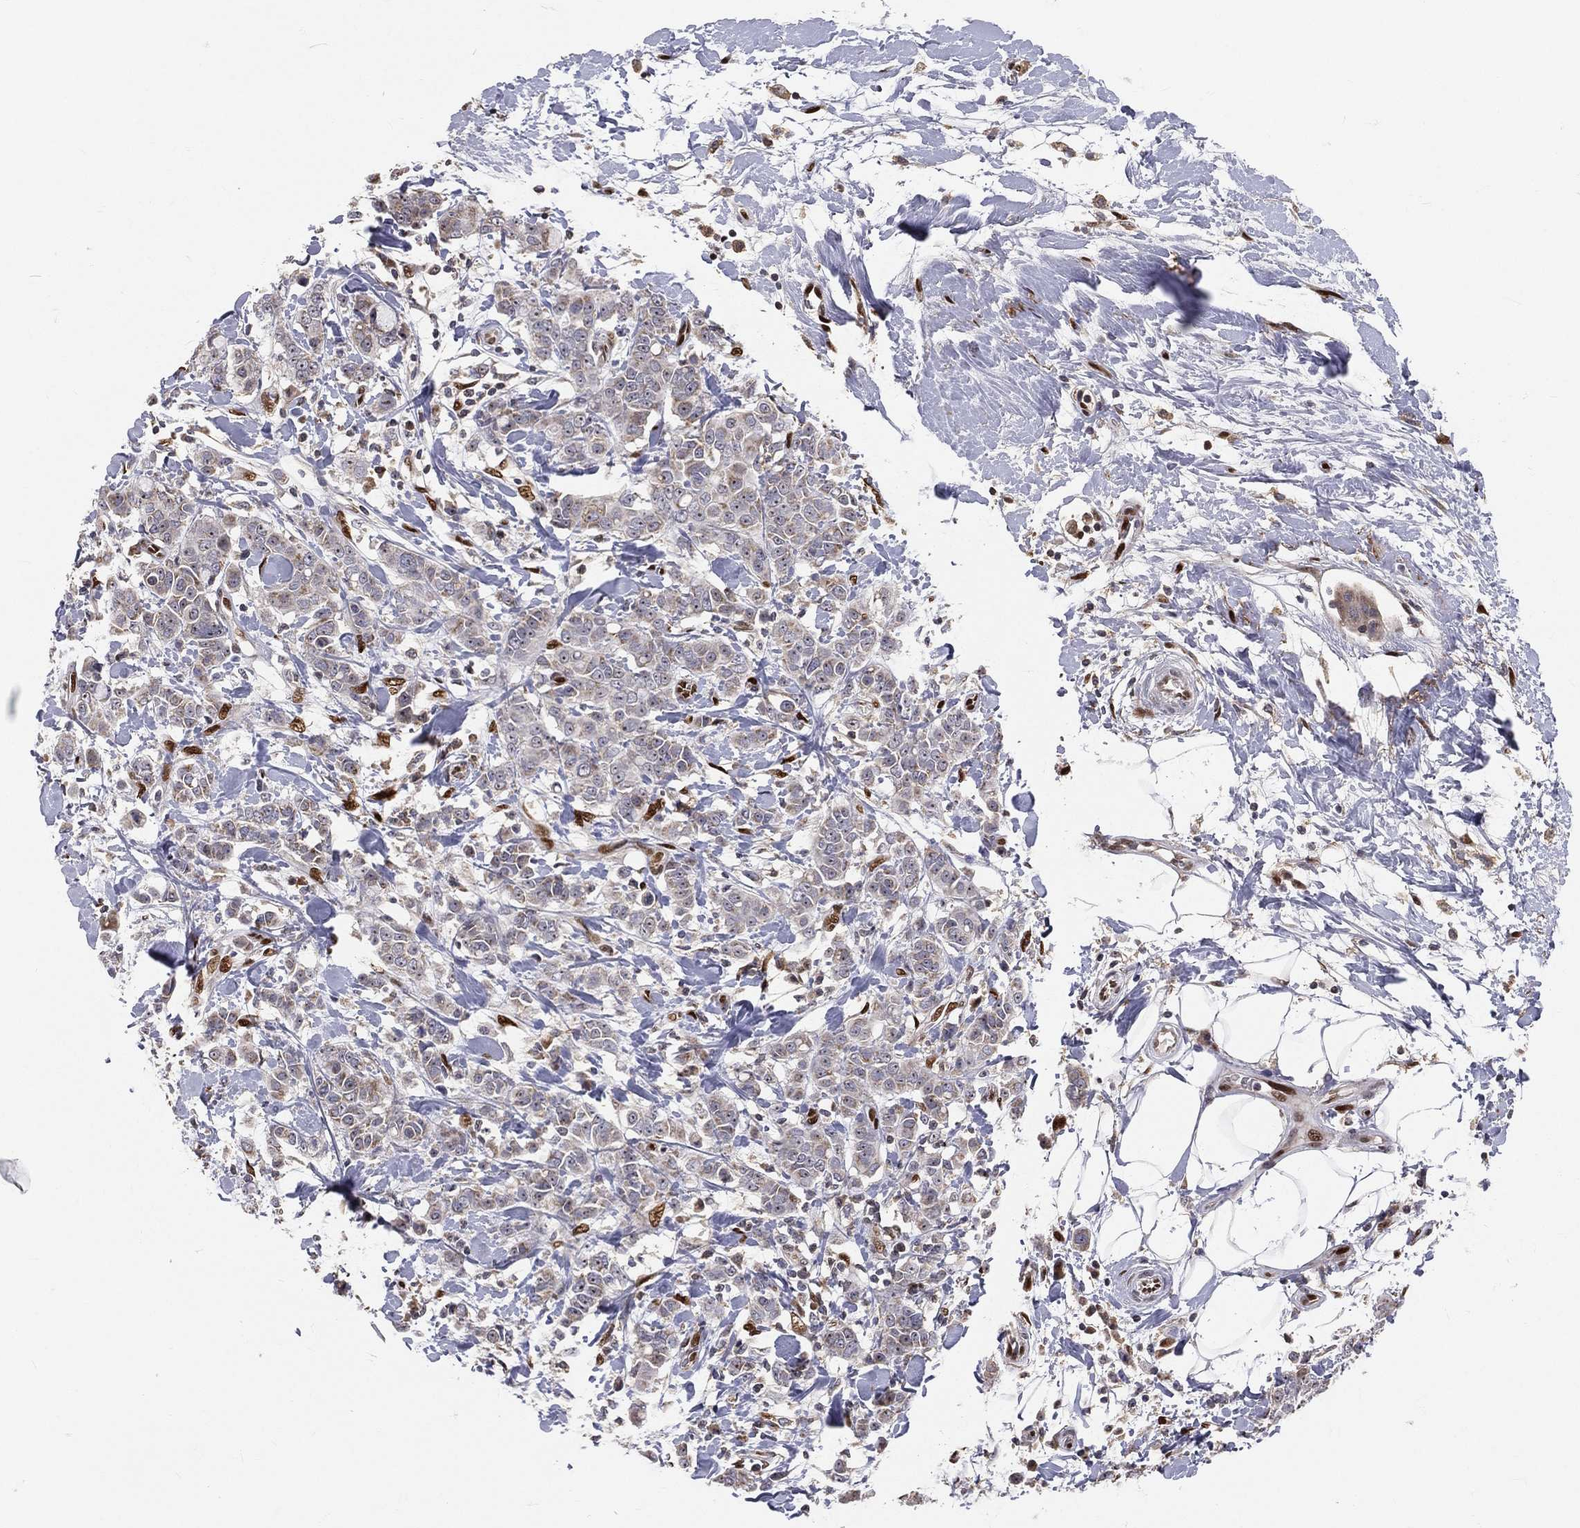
{"staining": {"intensity": "negative", "quantity": "none", "location": "none"}, "tissue": "breast cancer", "cell_type": "Tumor cells", "image_type": "cancer", "snomed": [{"axis": "morphology", "description": "Duct carcinoma"}, {"axis": "topography", "description": "Breast"}], "caption": "The histopathology image reveals no staining of tumor cells in breast intraductal carcinoma.", "gene": "ZEB1", "patient": {"sex": "female", "age": 27}}